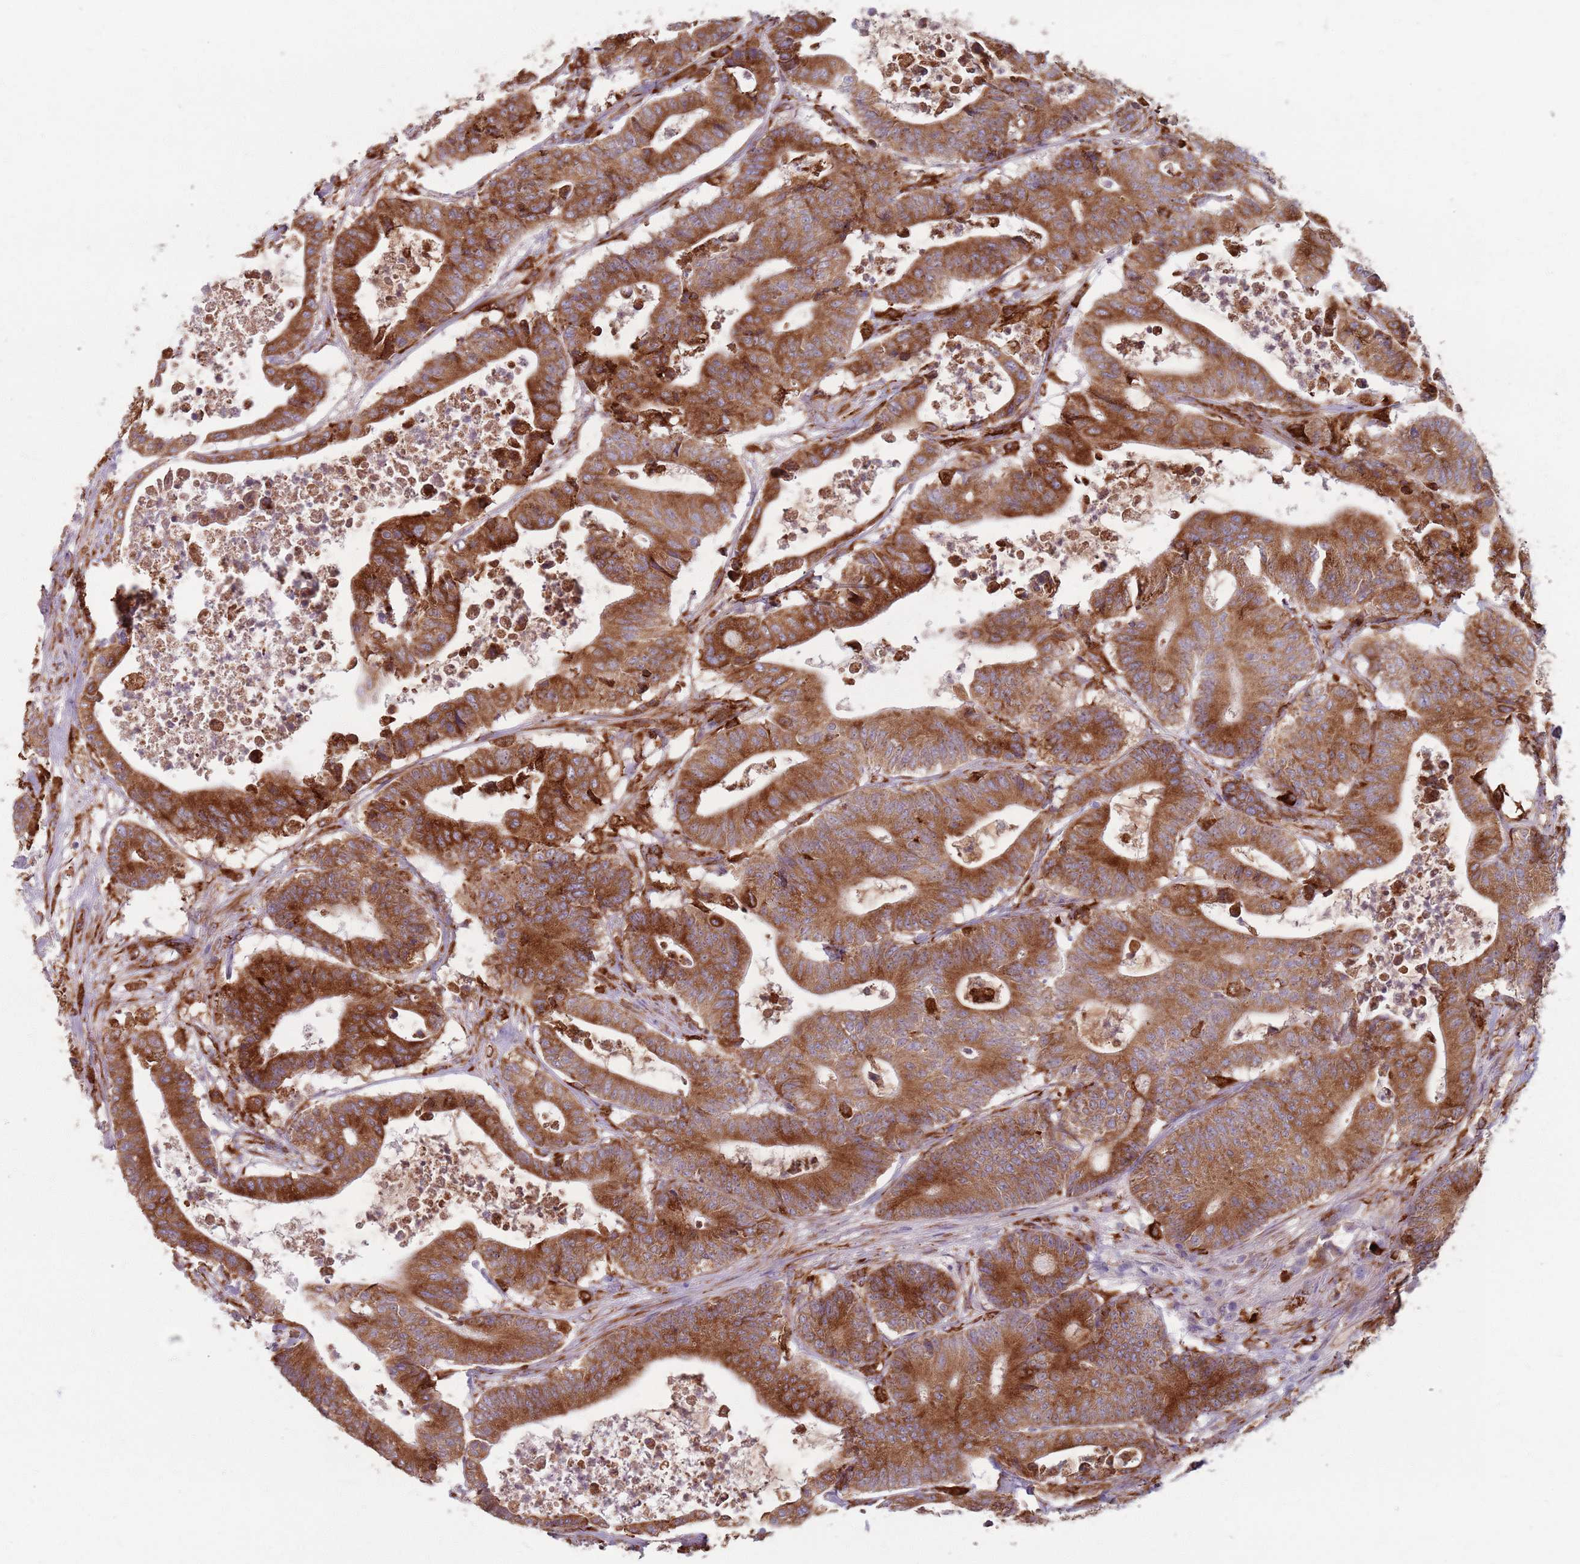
{"staining": {"intensity": "strong", "quantity": ">75%", "location": "cytoplasmic/membranous"}, "tissue": "colorectal cancer", "cell_type": "Tumor cells", "image_type": "cancer", "snomed": [{"axis": "morphology", "description": "Adenocarcinoma, NOS"}, {"axis": "topography", "description": "Colon"}], "caption": "Human colorectal cancer (adenocarcinoma) stained with a protein marker exhibits strong staining in tumor cells.", "gene": "COLGALT1", "patient": {"sex": "female", "age": 84}}